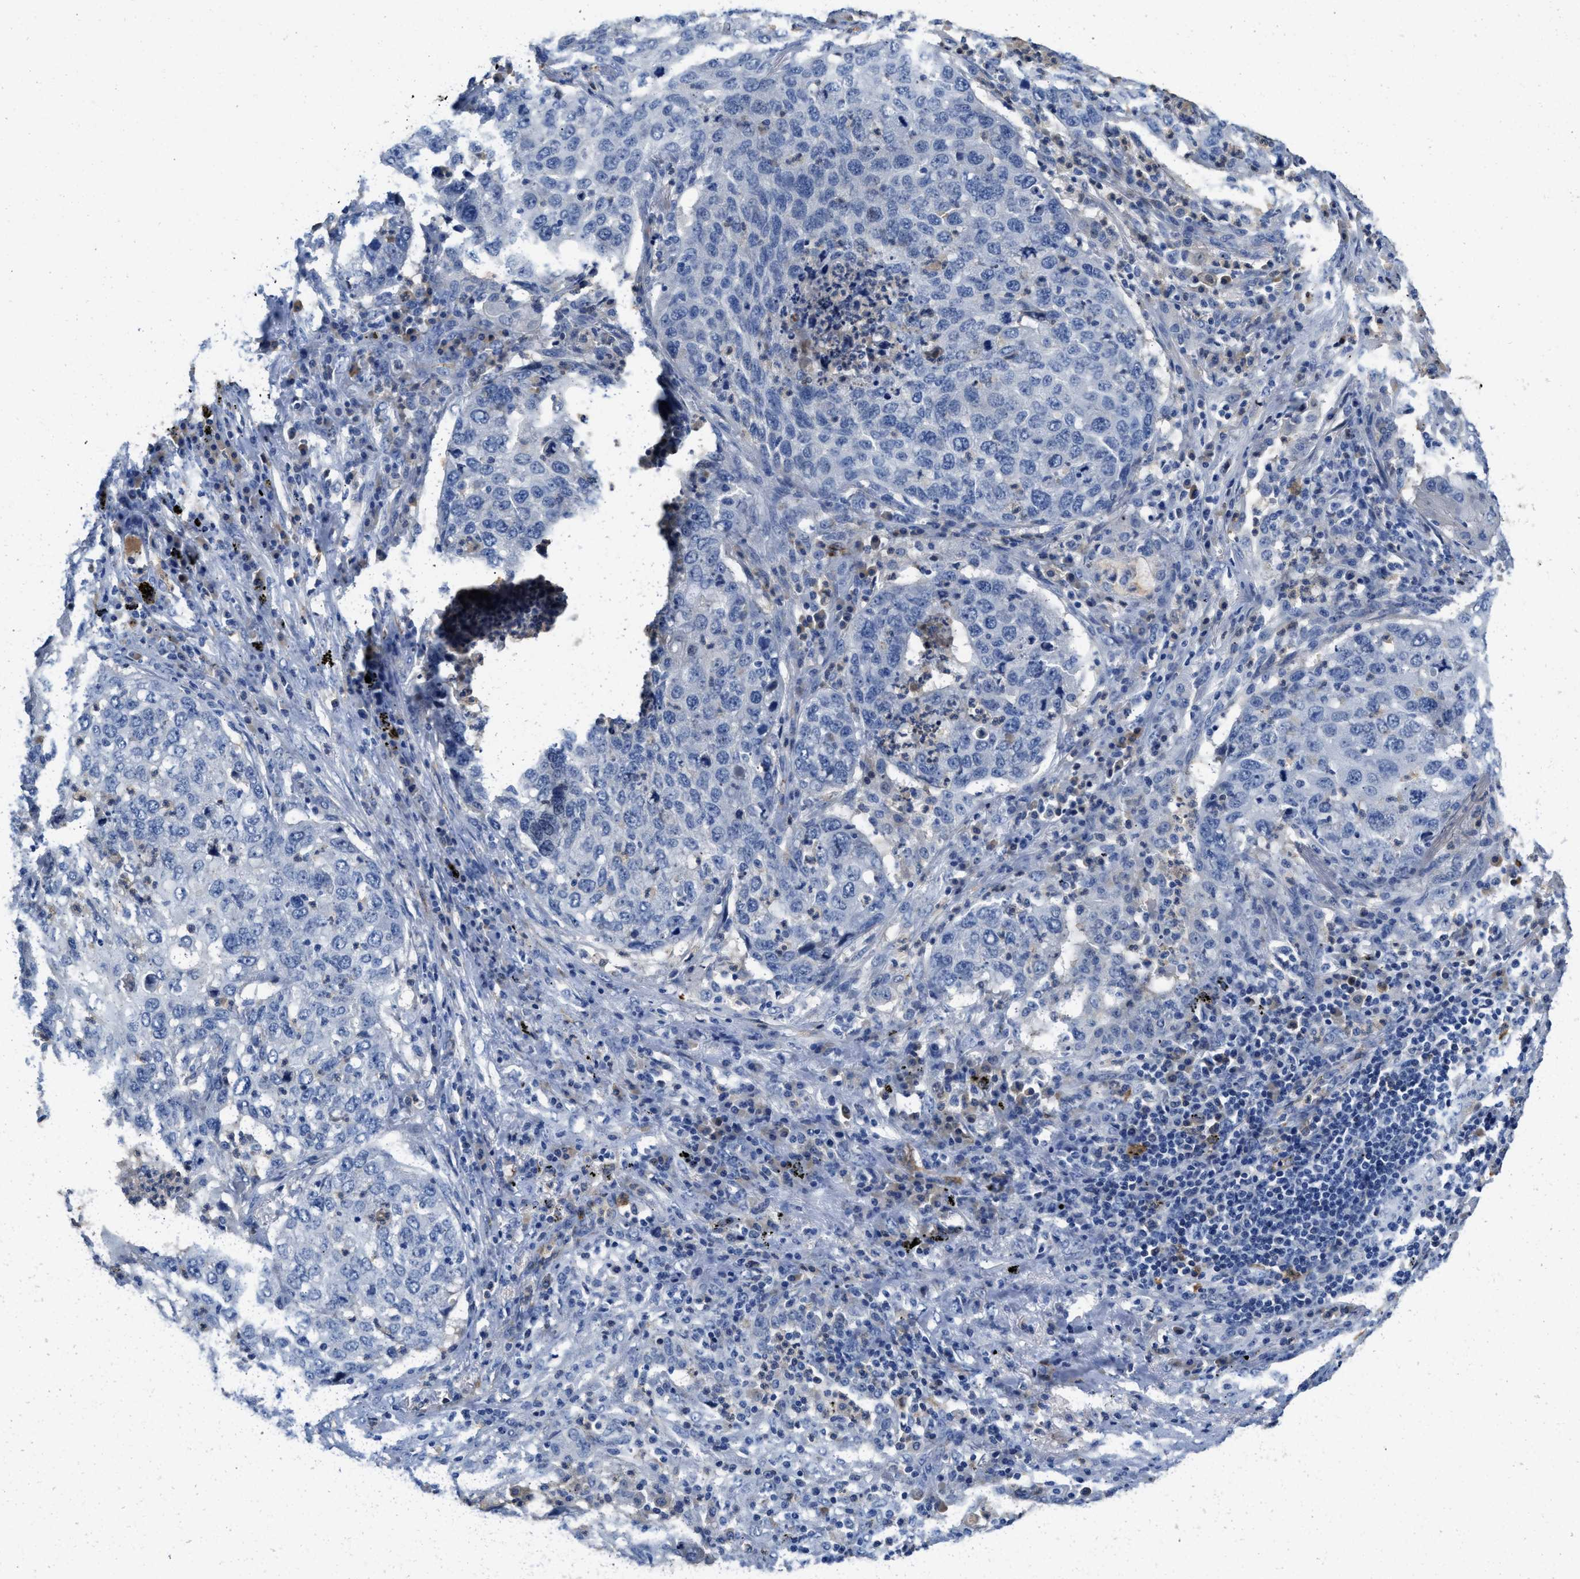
{"staining": {"intensity": "negative", "quantity": "none", "location": "none"}, "tissue": "lung cancer", "cell_type": "Tumor cells", "image_type": "cancer", "snomed": [{"axis": "morphology", "description": "Squamous cell carcinoma, NOS"}, {"axis": "topography", "description": "Lung"}], "caption": "The image exhibits no staining of tumor cells in lung cancer. (DAB (3,3'-diaminobenzidine) IHC with hematoxylin counter stain).", "gene": "SPEG", "patient": {"sex": "female", "age": 63}}